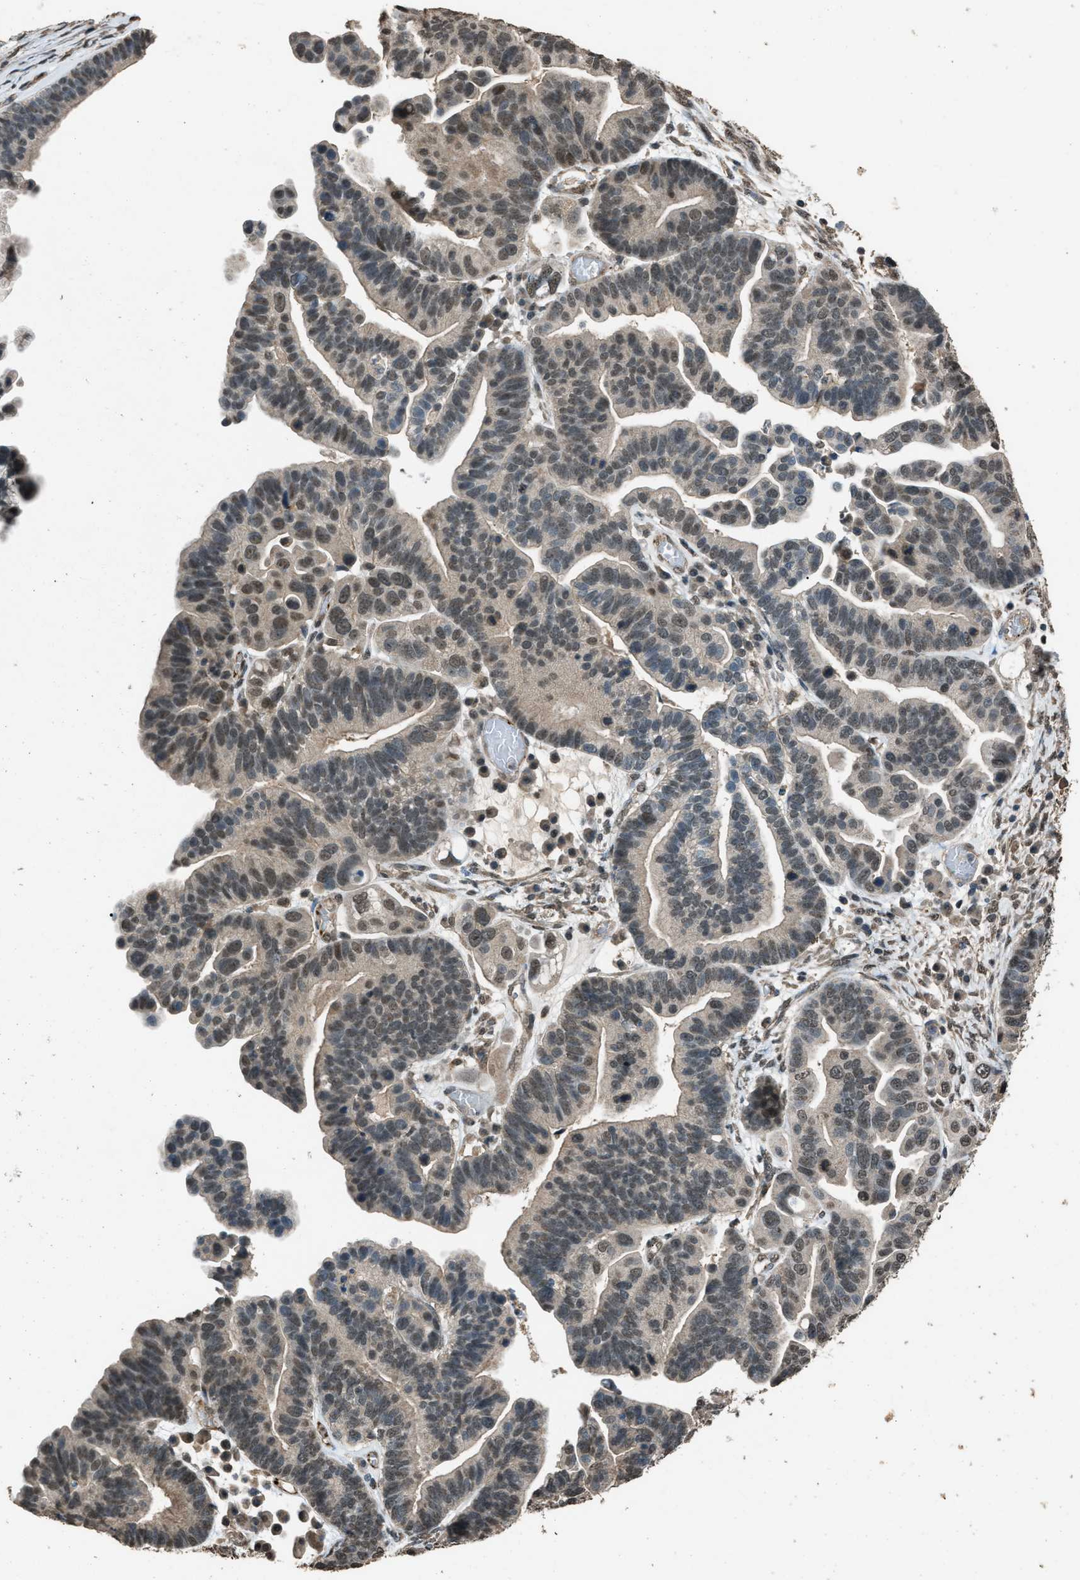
{"staining": {"intensity": "weak", "quantity": "<25%", "location": "nuclear"}, "tissue": "ovarian cancer", "cell_type": "Tumor cells", "image_type": "cancer", "snomed": [{"axis": "morphology", "description": "Cystadenocarcinoma, serous, NOS"}, {"axis": "topography", "description": "Ovary"}], "caption": "Immunohistochemical staining of human serous cystadenocarcinoma (ovarian) demonstrates no significant expression in tumor cells.", "gene": "SERTAD2", "patient": {"sex": "female", "age": 56}}